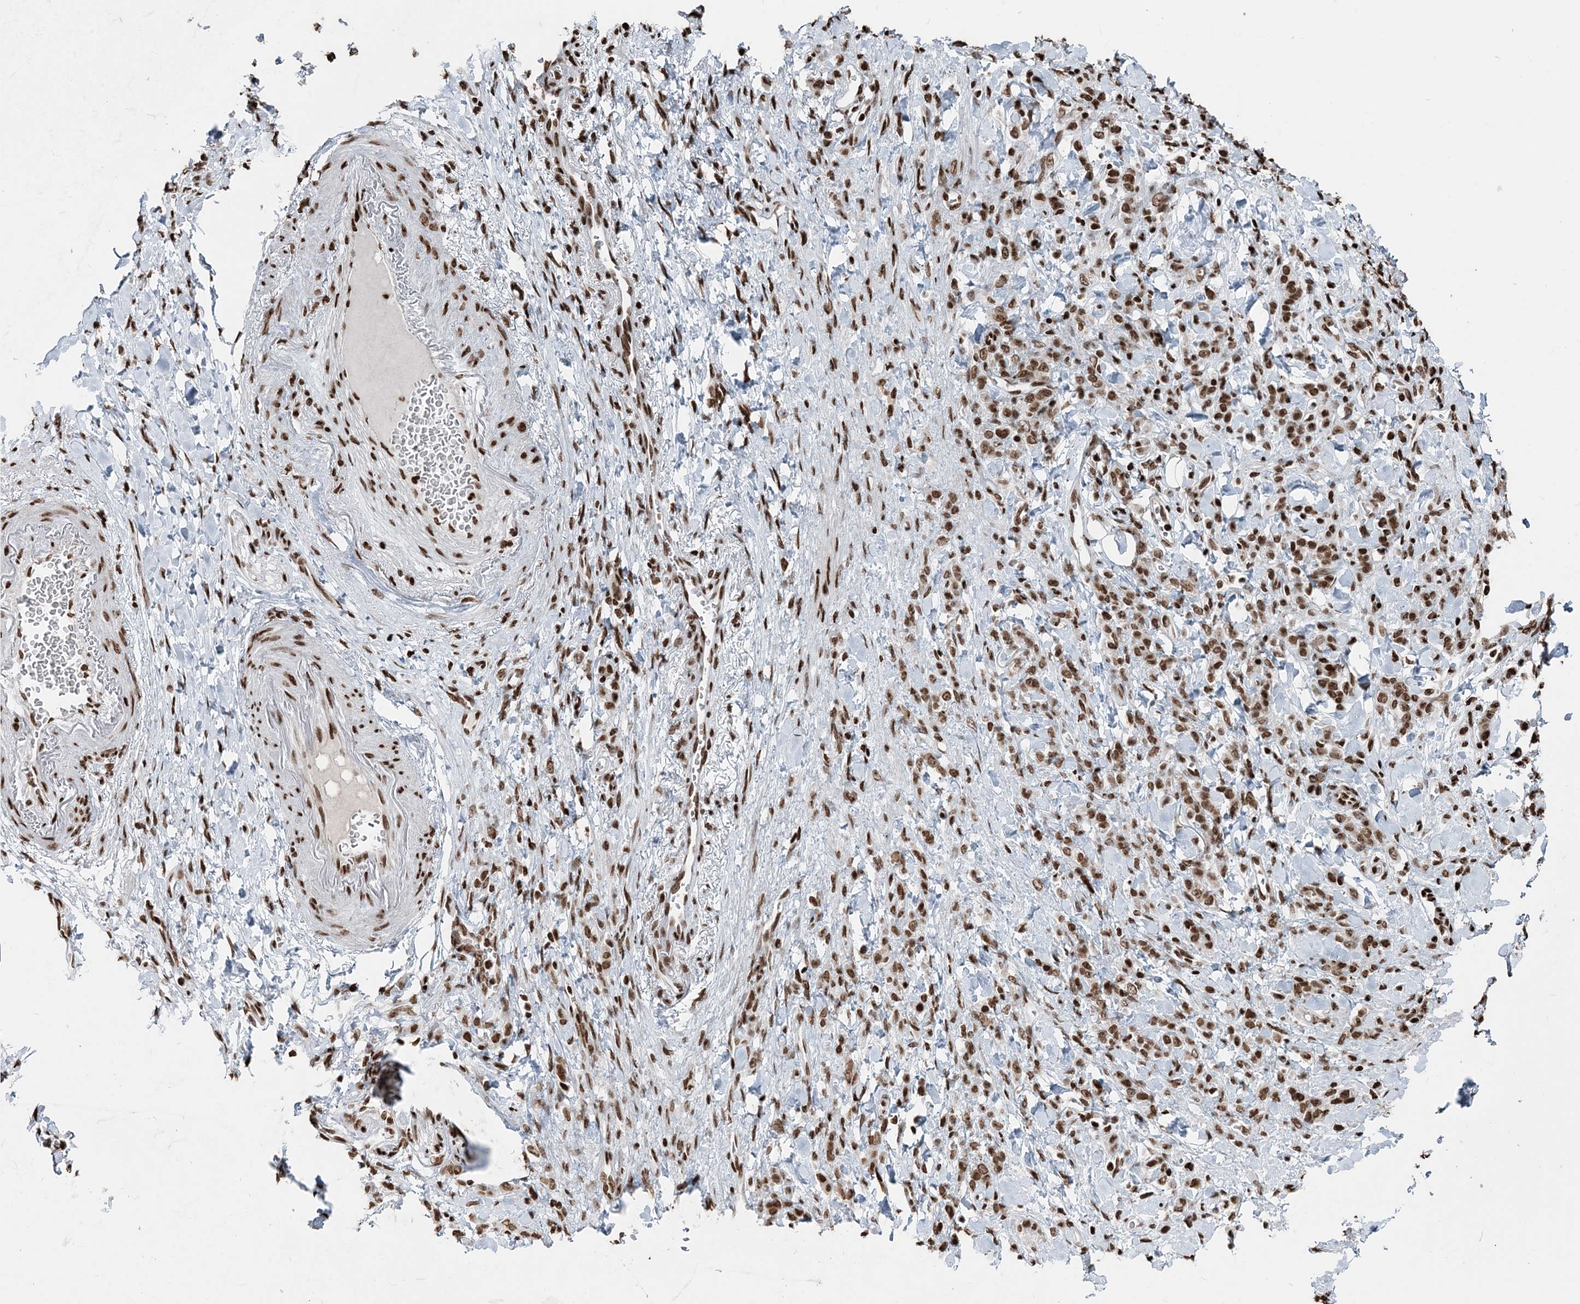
{"staining": {"intensity": "moderate", "quantity": ">75%", "location": "nuclear"}, "tissue": "stomach cancer", "cell_type": "Tumor cells", "image_type": "cancer", "snomed": [{"axis": "morphology", "description": "Normal tissue, NOS"}, {"axis": "morphology", "description": "Adenocarcinoma, NOS"}, {"axis": "topography", "description": "Stomach"}], "caption": "An image showing moderate nuclear expression in approximately >75% of tumor cells in adenocarcinoma (stomach), as visualized by brown immunohistochemical staining.", "gene": "H3-3B", "patient": {"sex": "male", "age": 82}}